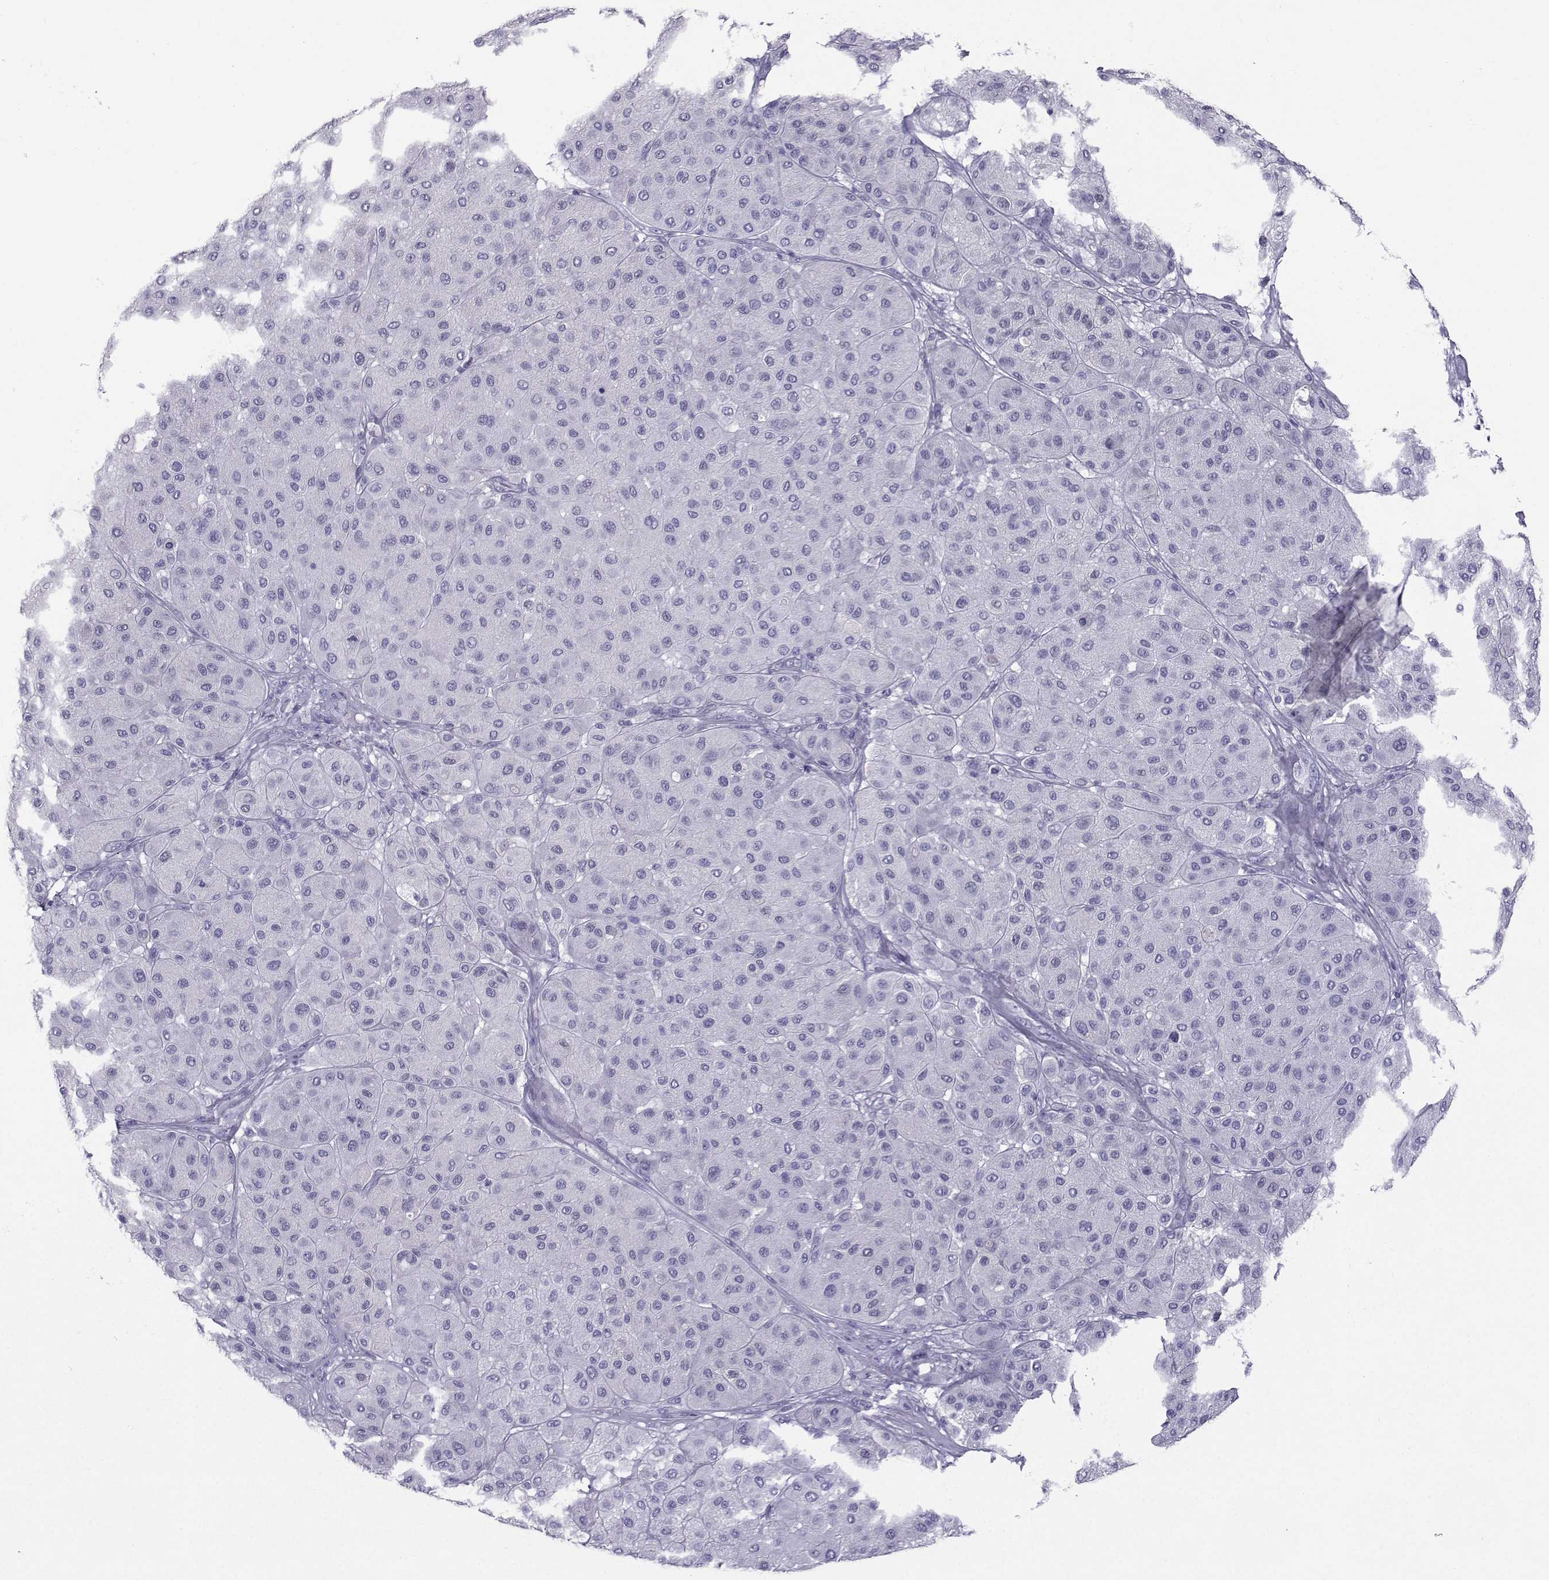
{"staining": {"intensity": "negative", "quantity": "none", "location": "none"}, "tissue": "melanoma", "cell_type": "Tumor cells", "image_type": "cancer", "snomed": [{"axis": "morphology", "description": "Malignant melanoma, Metastatic site"}, {"axis": "topography", "description": "Smooth muscle"}], "caption": "Immunohistochemical staining of malignant melanoma (metastatic site) exhibits no significant positivity in tumor cells.", "gene": "CRYBB1", "patient": {"sex": "male", "age": 41}}